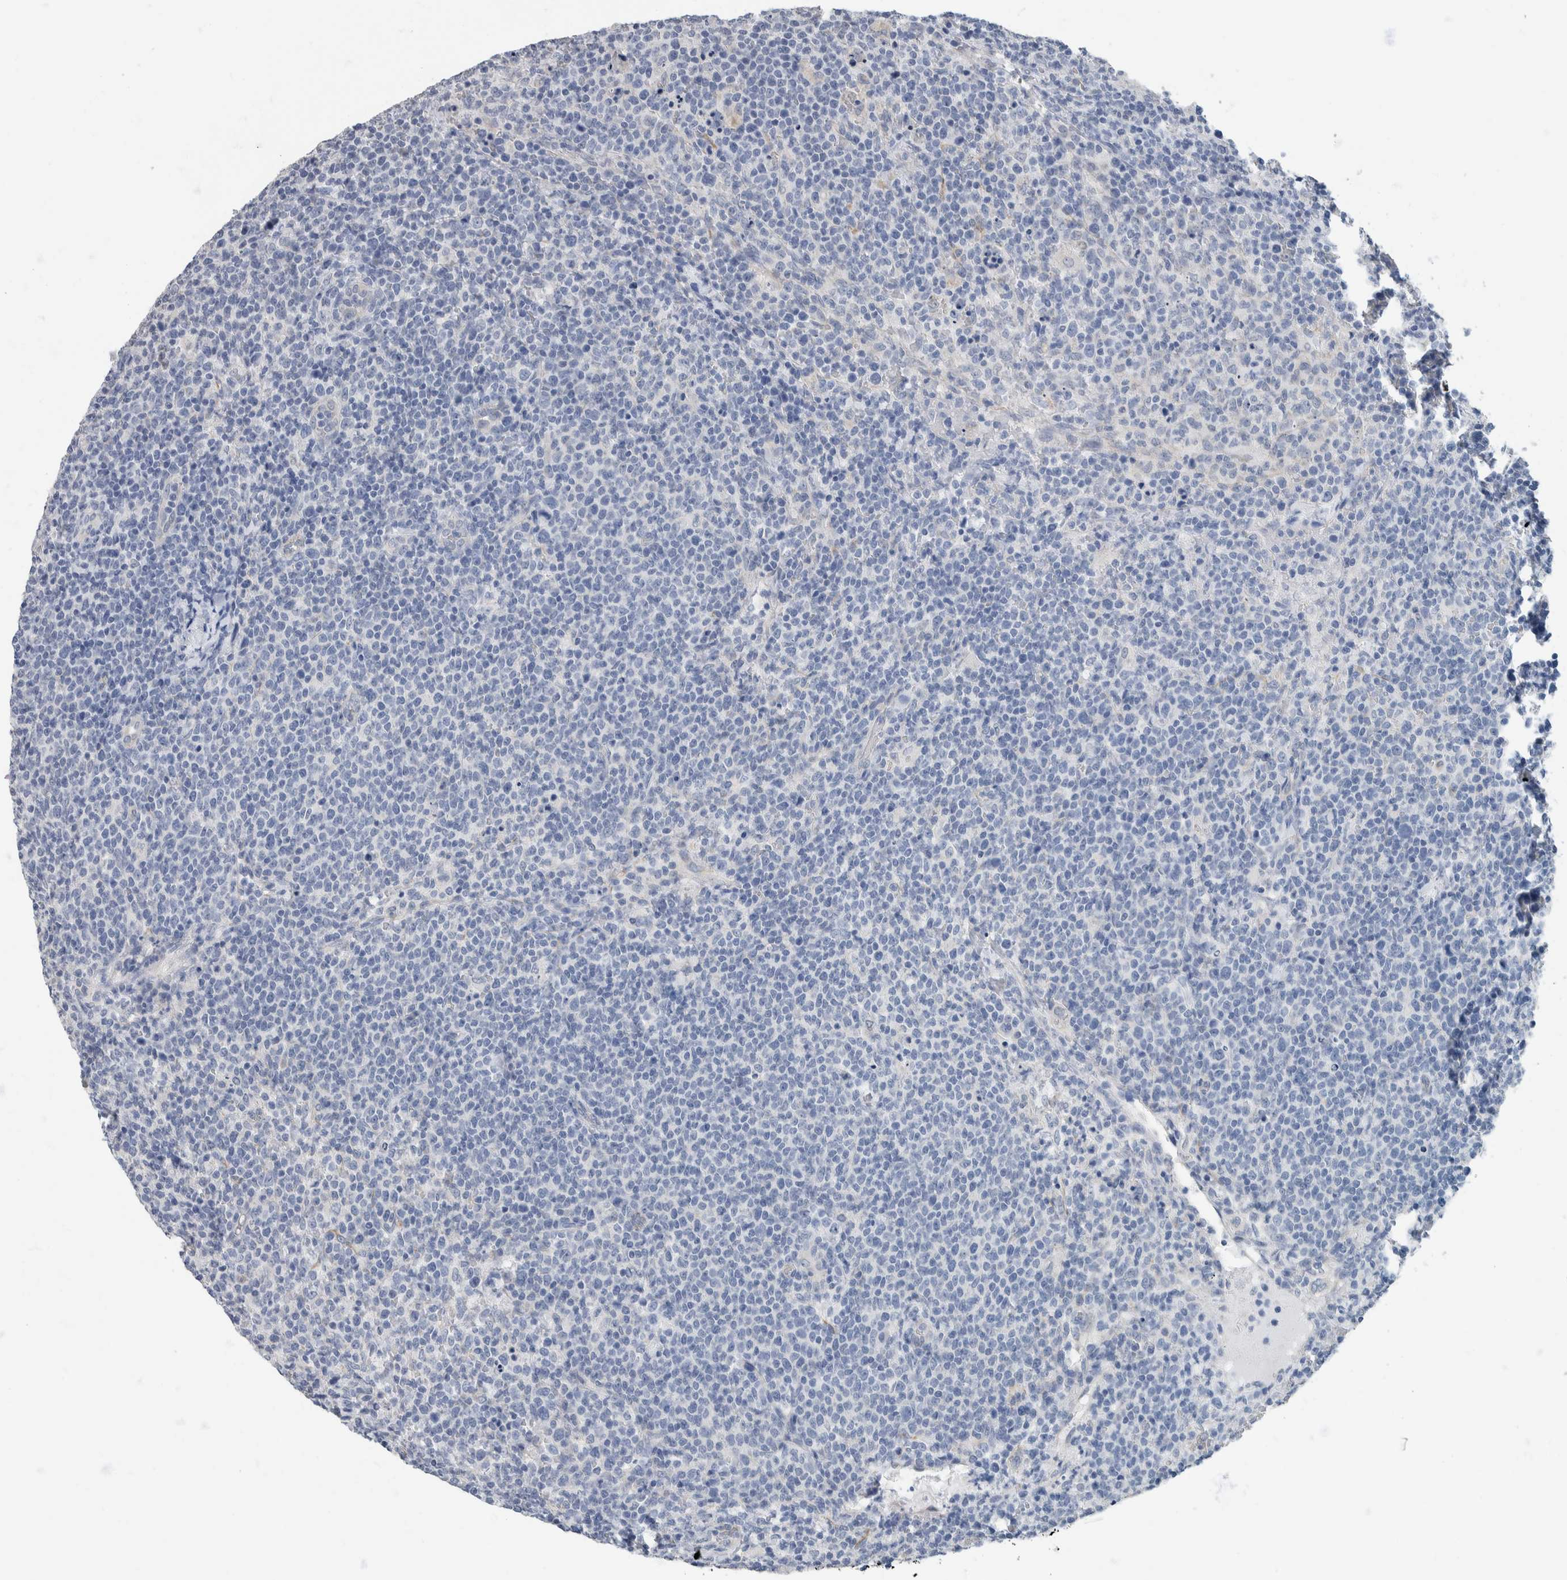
{"staining": {"intensity": "negative", "quantity": "none", "location": "none"}, "tissue": "lymphoma", "cell_type": "Tumor cells", "image_type": "cancer", "snomed": [{"axis": "morphology", "description": "Malignant lymphoma, non-Hodgkin's type, High grade"}, {"axis": "topography", "description": "Lymph node"}], "caption": "The image displays no significant expression in tumor cells of lymphoma.", "gene": "NEFM", "patient": {"sex": "male", "age": 61}}